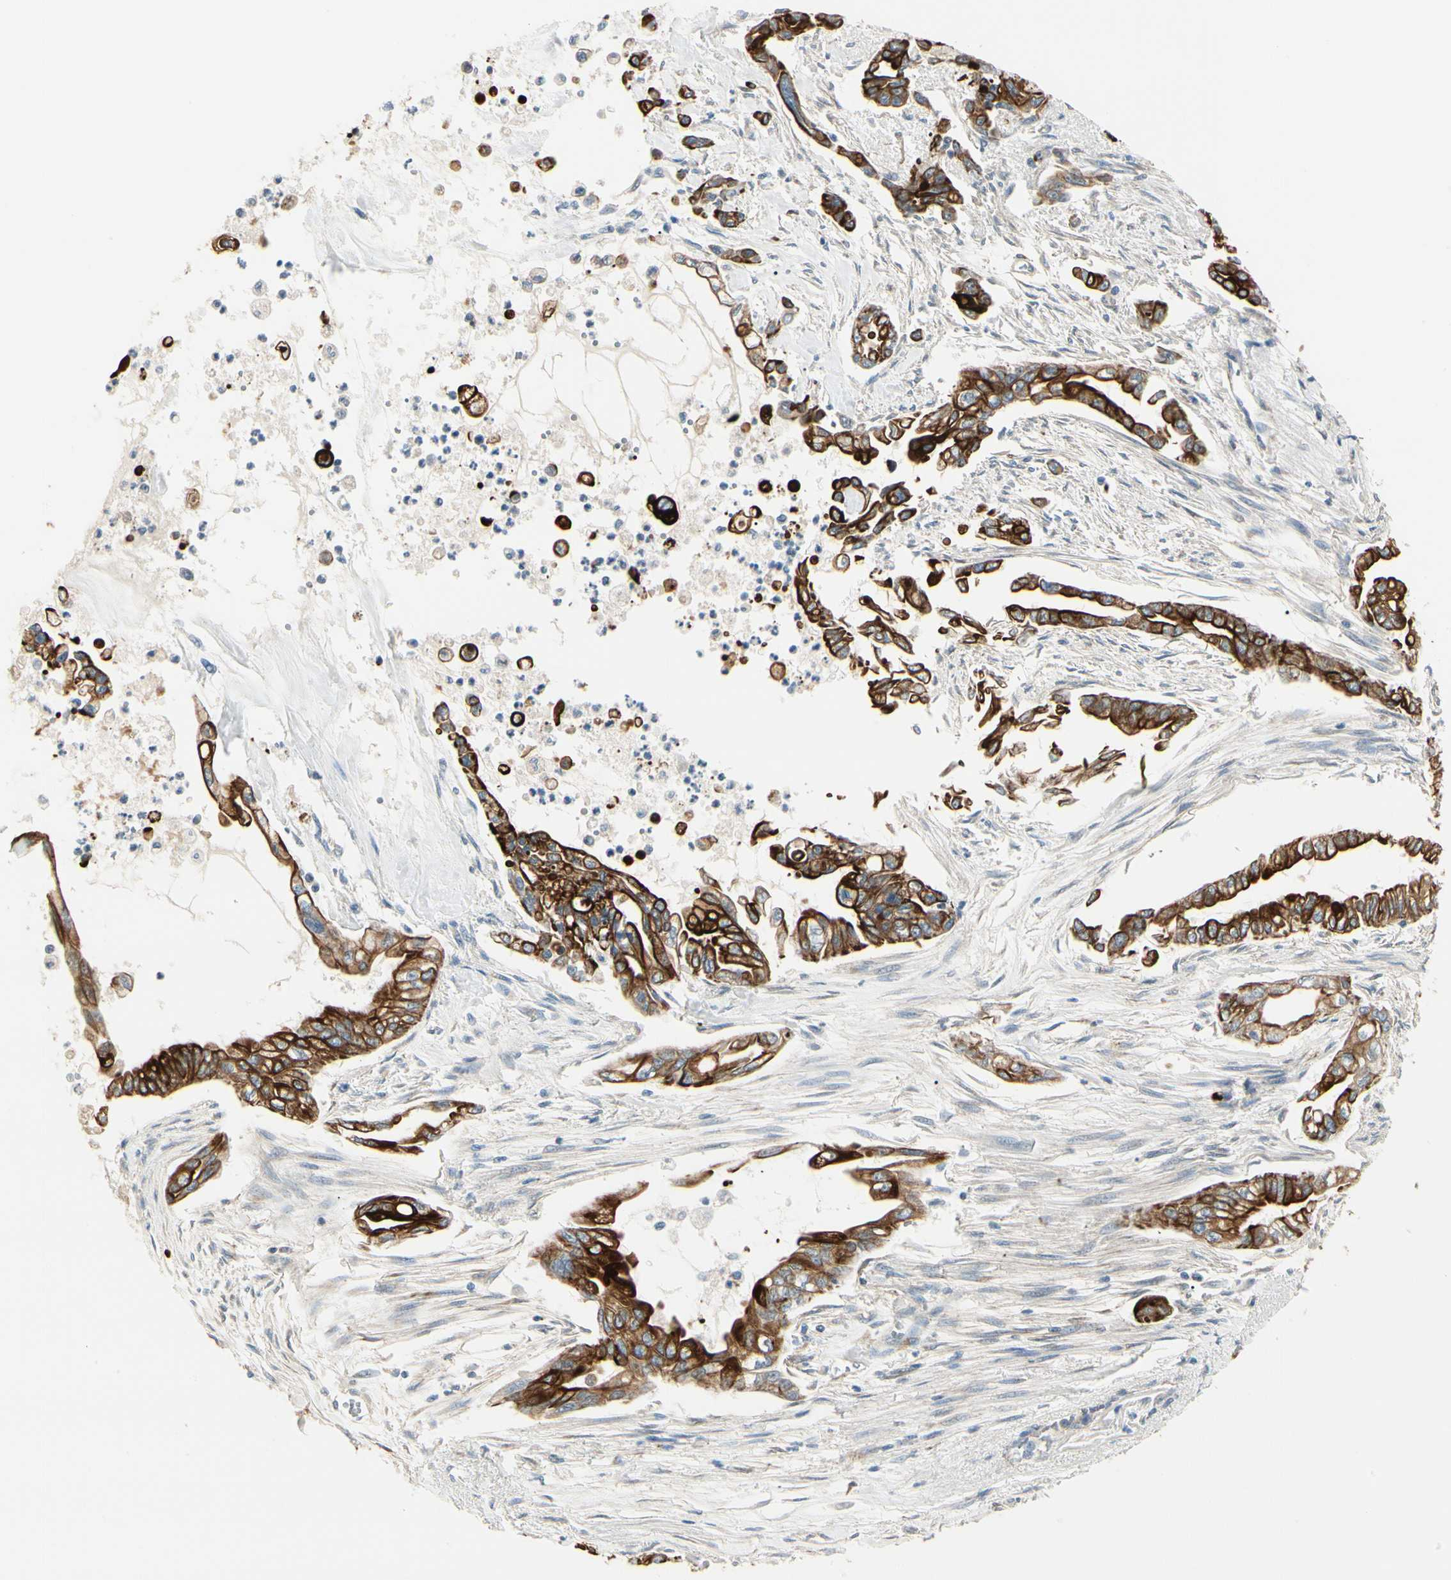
{"staining": {"intensity": "strong", "quantity": ">75%", "location": "cytoplasmic/membranous"}, "tissue": "pancreatic cancer", "cell_type": "Tumor cells", "image_type": "cancer", "snomed": [{"axis": "morphology", "description": "Normal tissue, NOS"}, {"axis": "topography", "description": "Pancreas"}], "caption": "The photomicrograph displays a brown stain indicating the presence of a protein in the cytoplasmic/membranous of tumor cells in pancreatic cancer. The staining was performed using DAB, with brown indicating positive protein expression. Nuclei are stained blue with hematoxylin.", "gene": "DUSP12", "patient": {"sex": "male", "age": 42}}